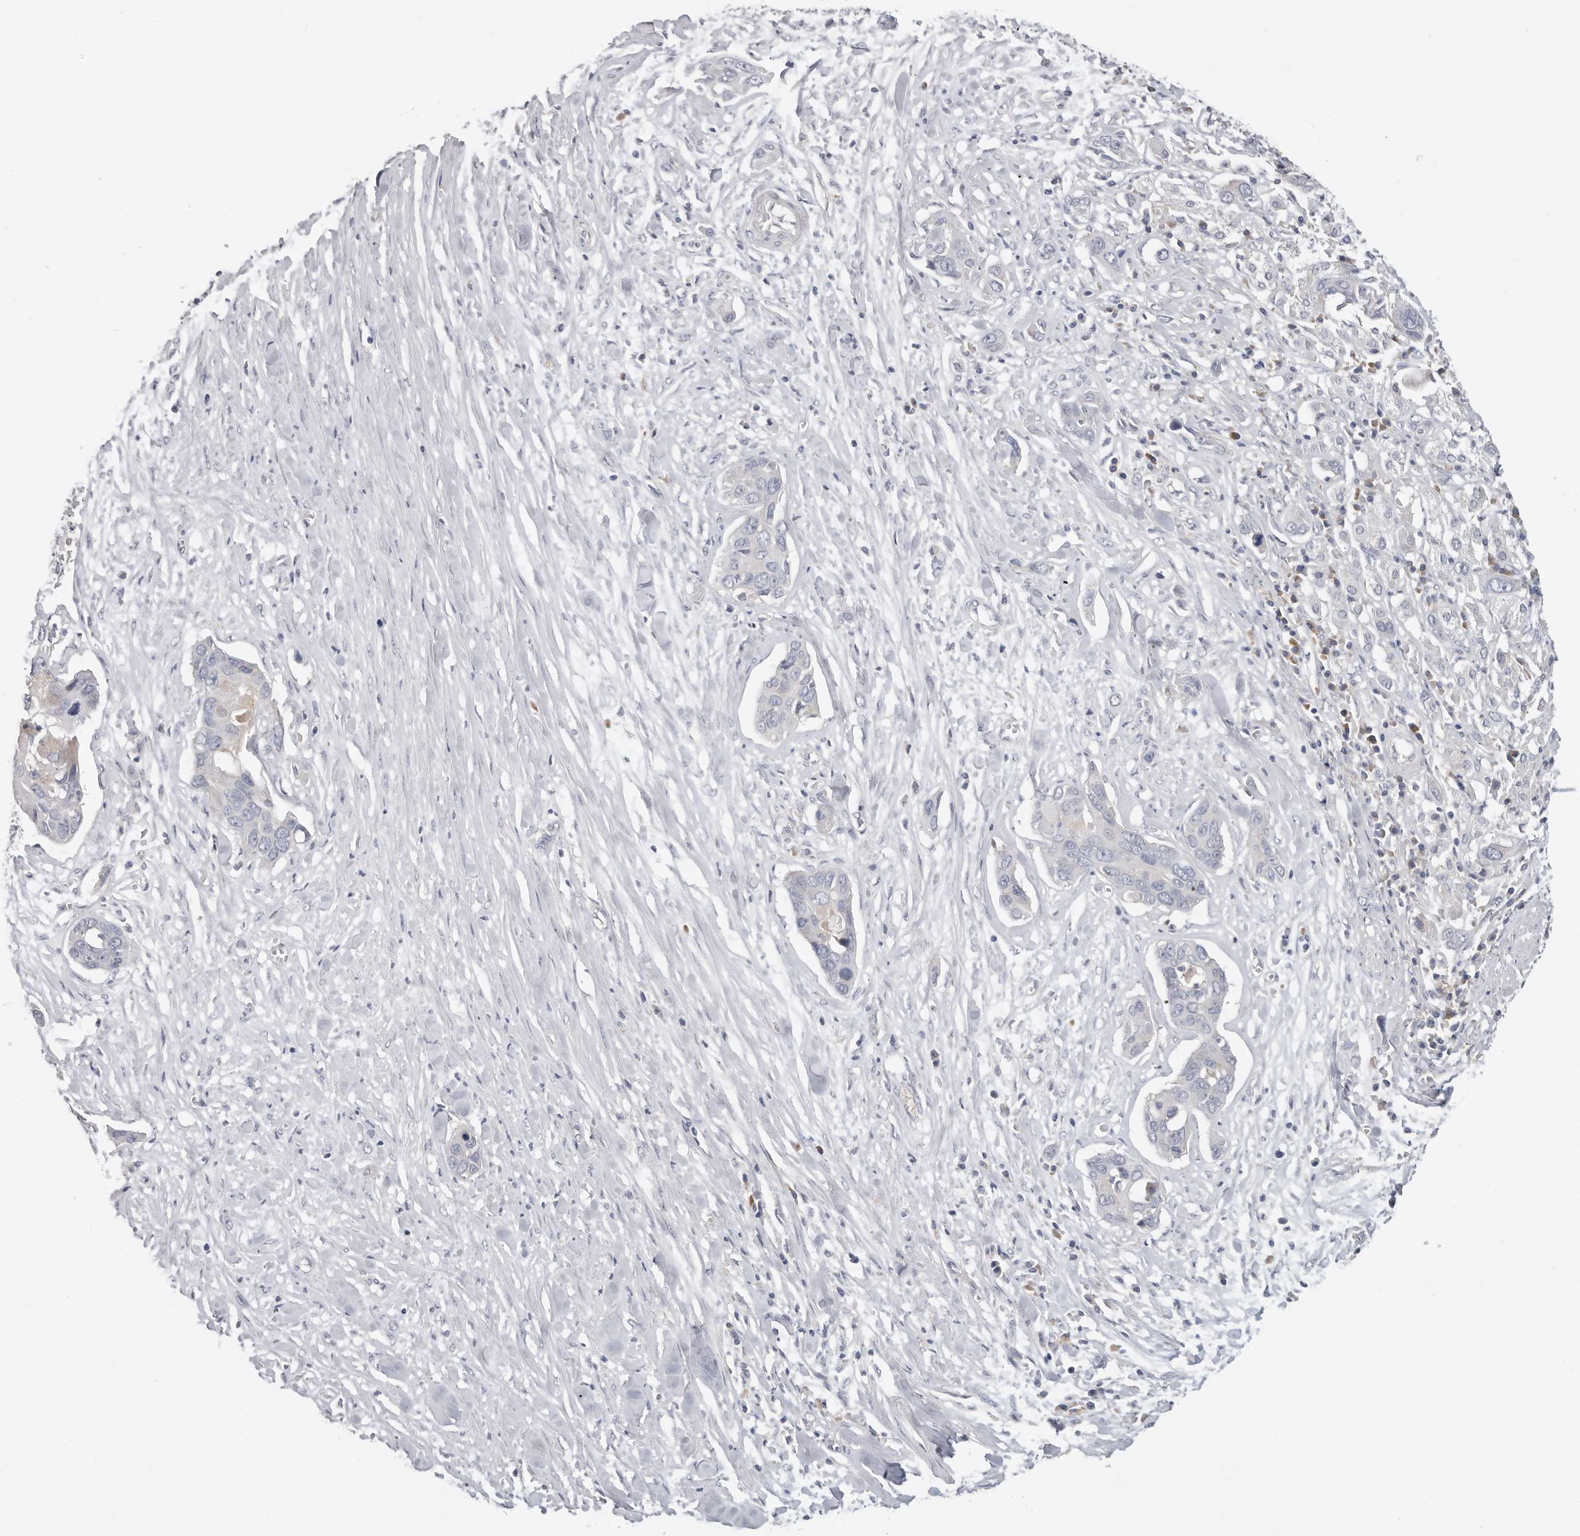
{"staining": {"intensity": "negative", "quantity": "none", "location": "none"}, "tissue": "pancreatic cancer", "cell_type": "Tumor cells", "image_type": "cancer", "snomed": [{"axis": "morphology", "description": "Adenocarcinoma, NOS"}, {"axis": "topography", "description": "Pancreas"}], "caption": "Immunohistochemical staining of pancreatic adenocarcinoma exhibits no significant expression in tumor cells. Nuclei are stained in blue.", "gene": "WDTC1", "patient": {"sex": "female", "age": 60}}